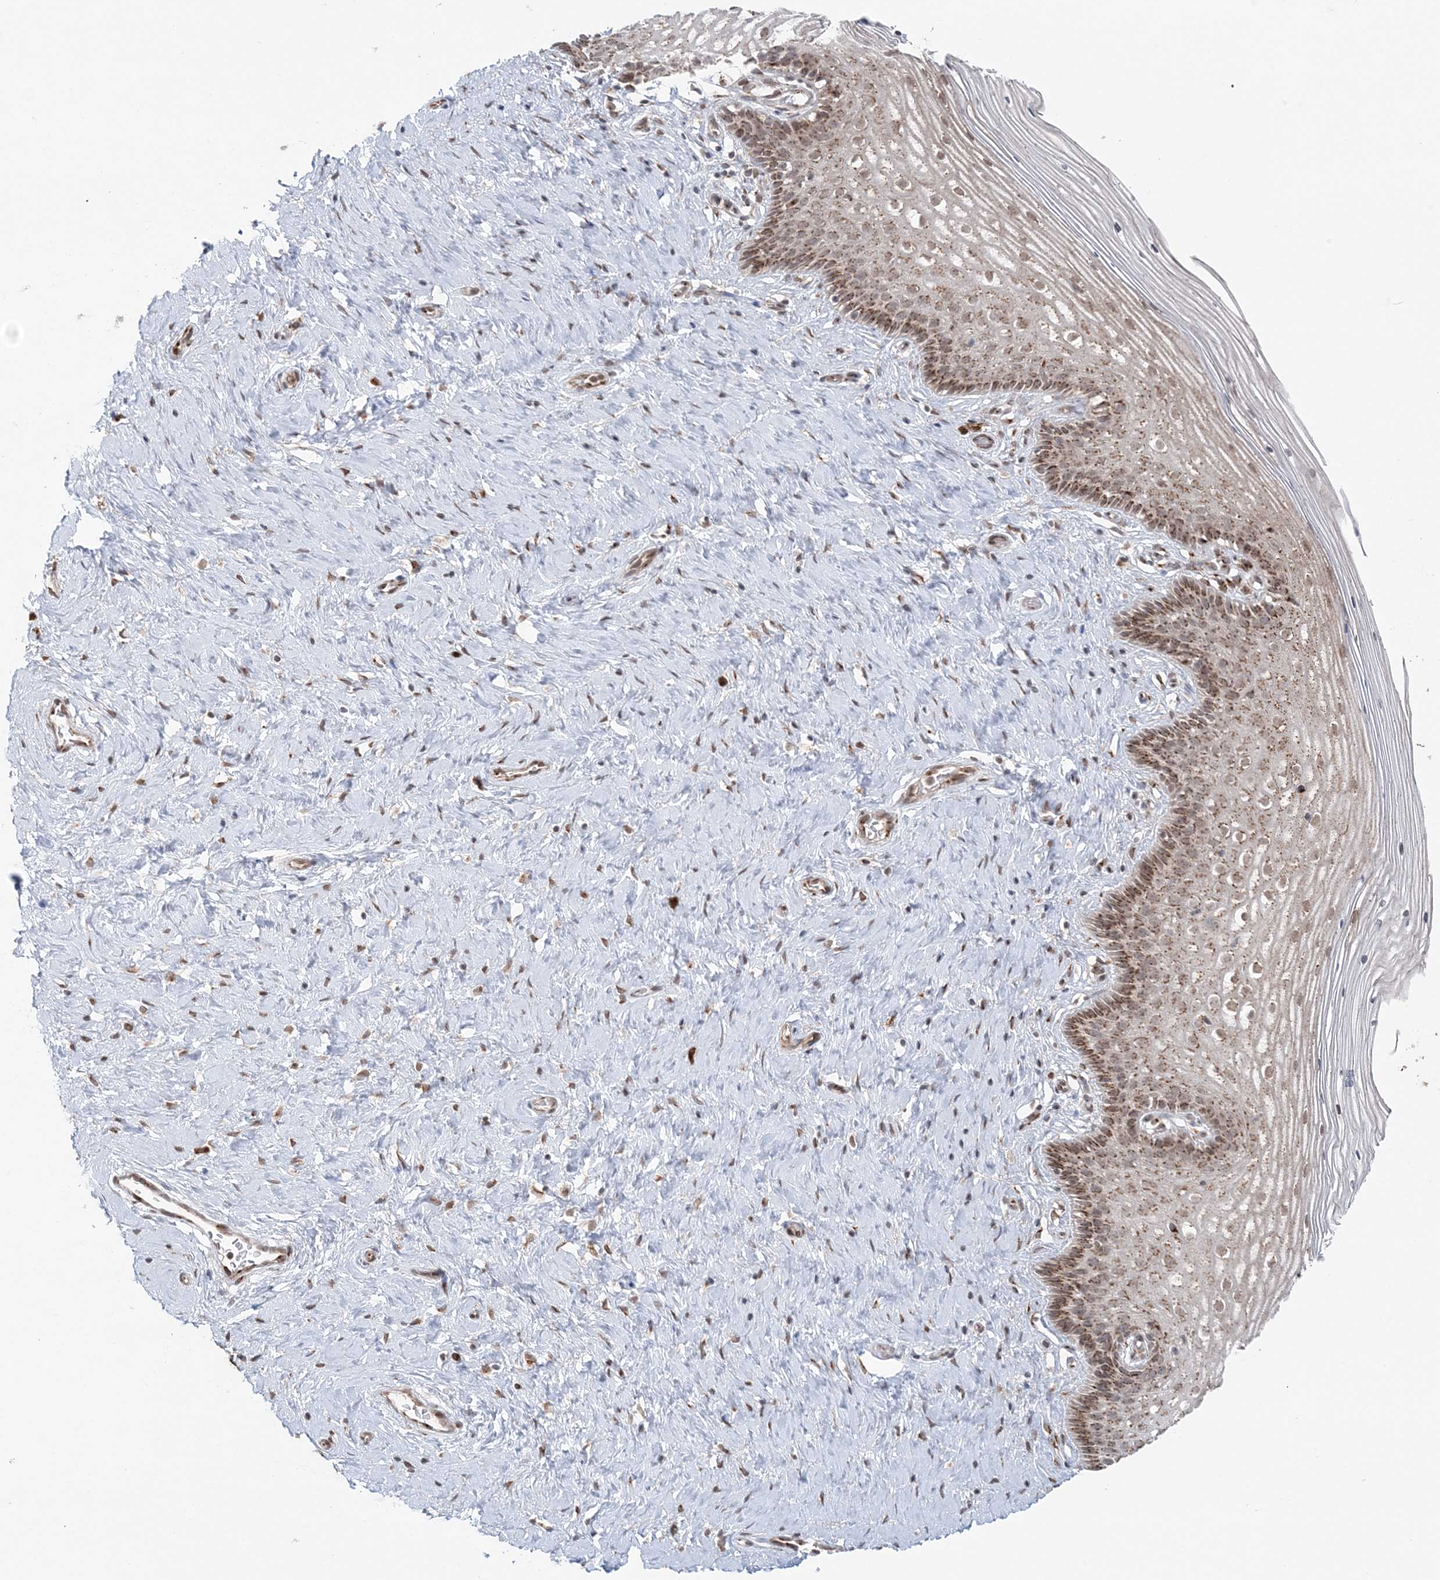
{"staining": {"intensity": "moderate", "quantity": "25%-75%", "location": "cytoplasmic/membranous,nuclear"}, "tissue": "cervix", "cell_type": "Glandular cells", "image_type": "normal", "snomed": [{"axis": "morphology", "description": "Normal tissue, NOS"}, {"axis": "topography", "description": "Cervix"}], "caption": "Immunohistochemistry of benign cervix demonstrates medium levels of moderate cytoplasmic/membranous,nuclear positivity in approximately 25%-75% of glandular cells. Immunohistochemistry stains the protein of interest in brown and the nuclei are stained blue.", "gene": "TMED10", "patient": {"sex": "female", "age": 33}}